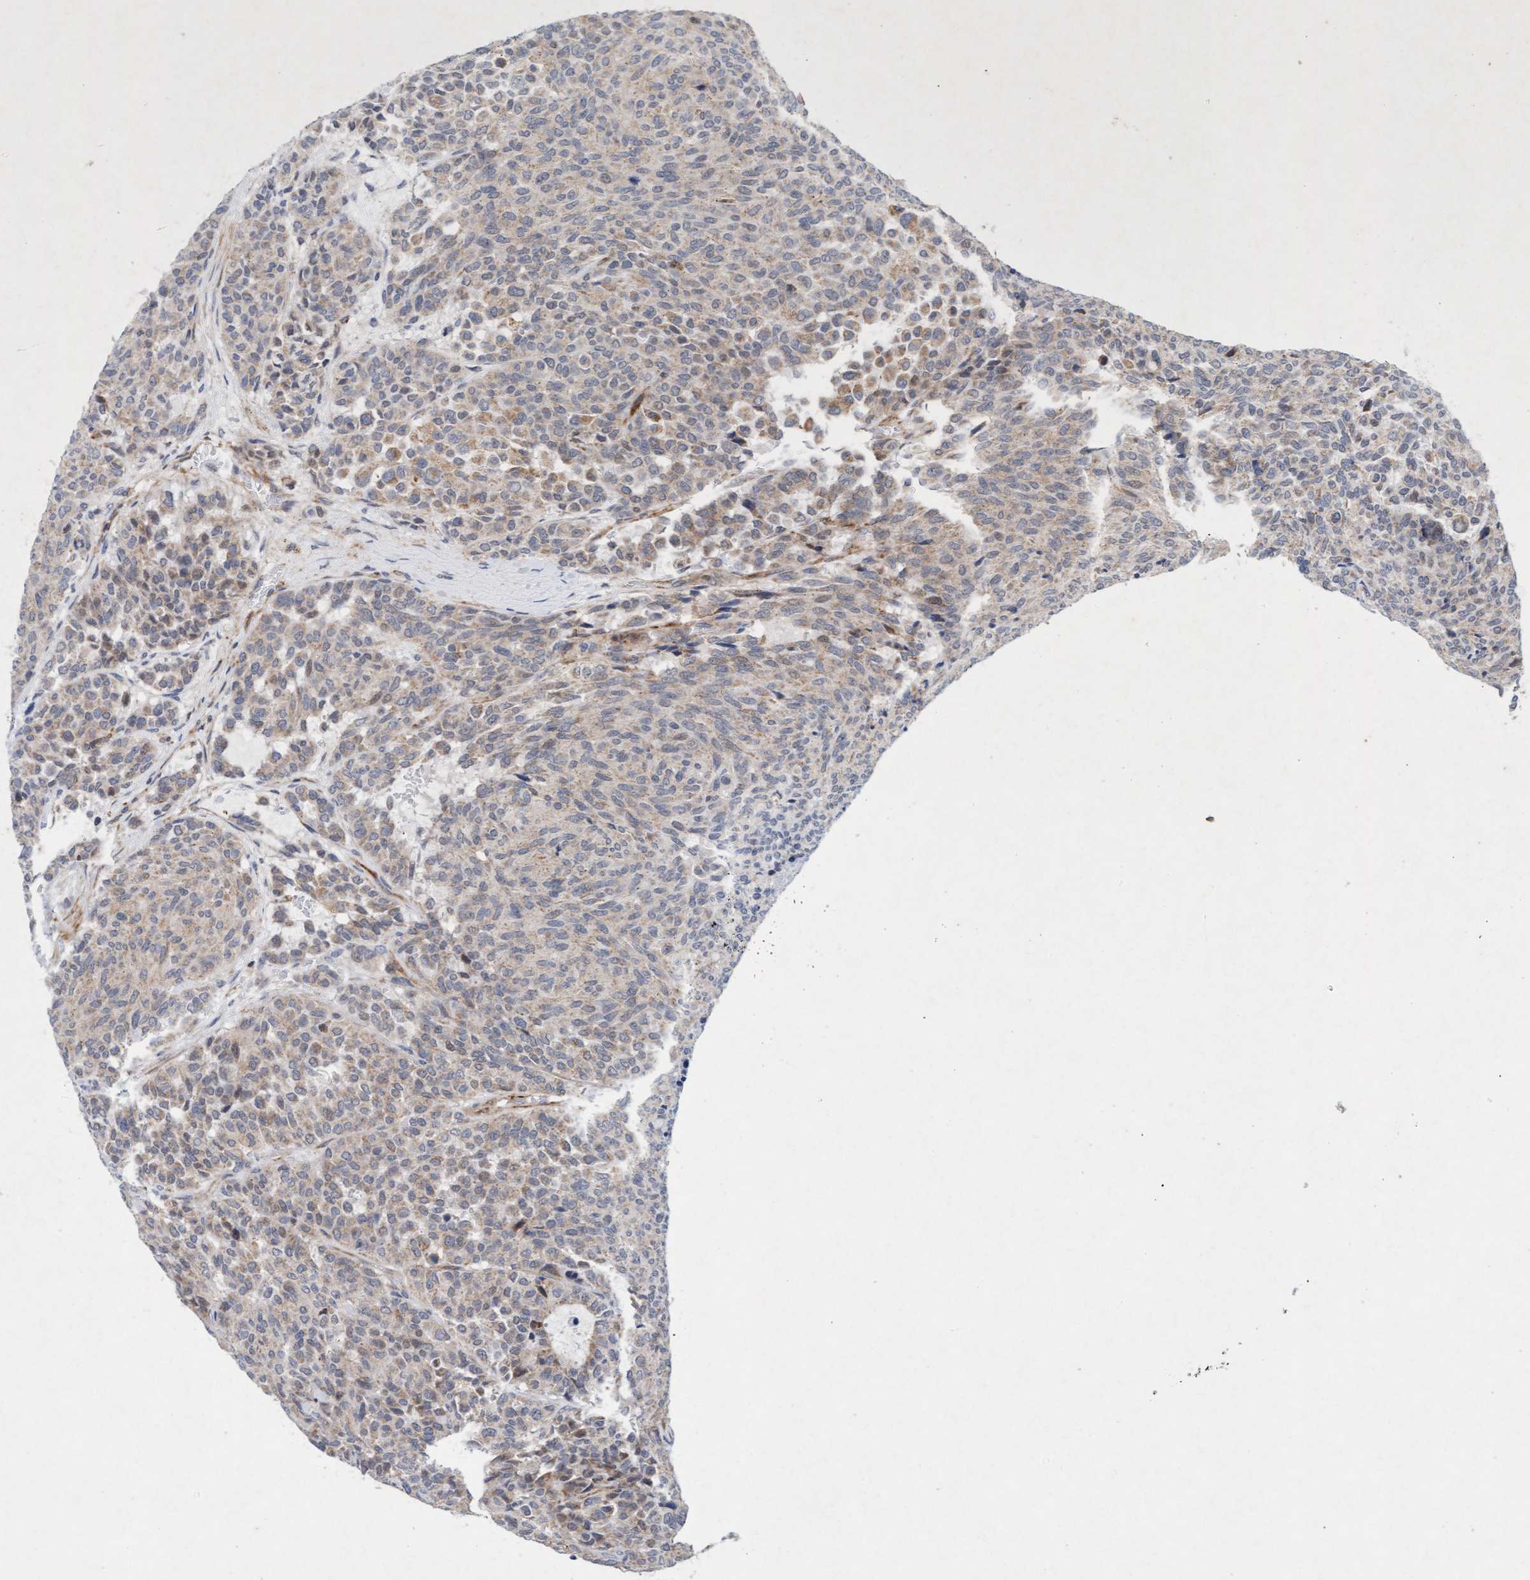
{"staining": {"intensity": "weak", "quantity": "<25%", "location": "cytoplasmic/membranous"}, "tissue": "carcinoid", "cell_type": "Tumor cells", "image_type": "cancer", "snomed": [{"axis": "morphology", "description": "Carcinoid, malignant, NOS"}, {"axis": "topography", "description": "Pancreas"}], "caption": "Malignant carcinoid was stained to show a protein in brown. There is no significant expression in tumor cells. (IHC, brightfield microscopy, high magnification).", "gene": "TMEM70", "patient": {"sex": "female", "age": 54}}